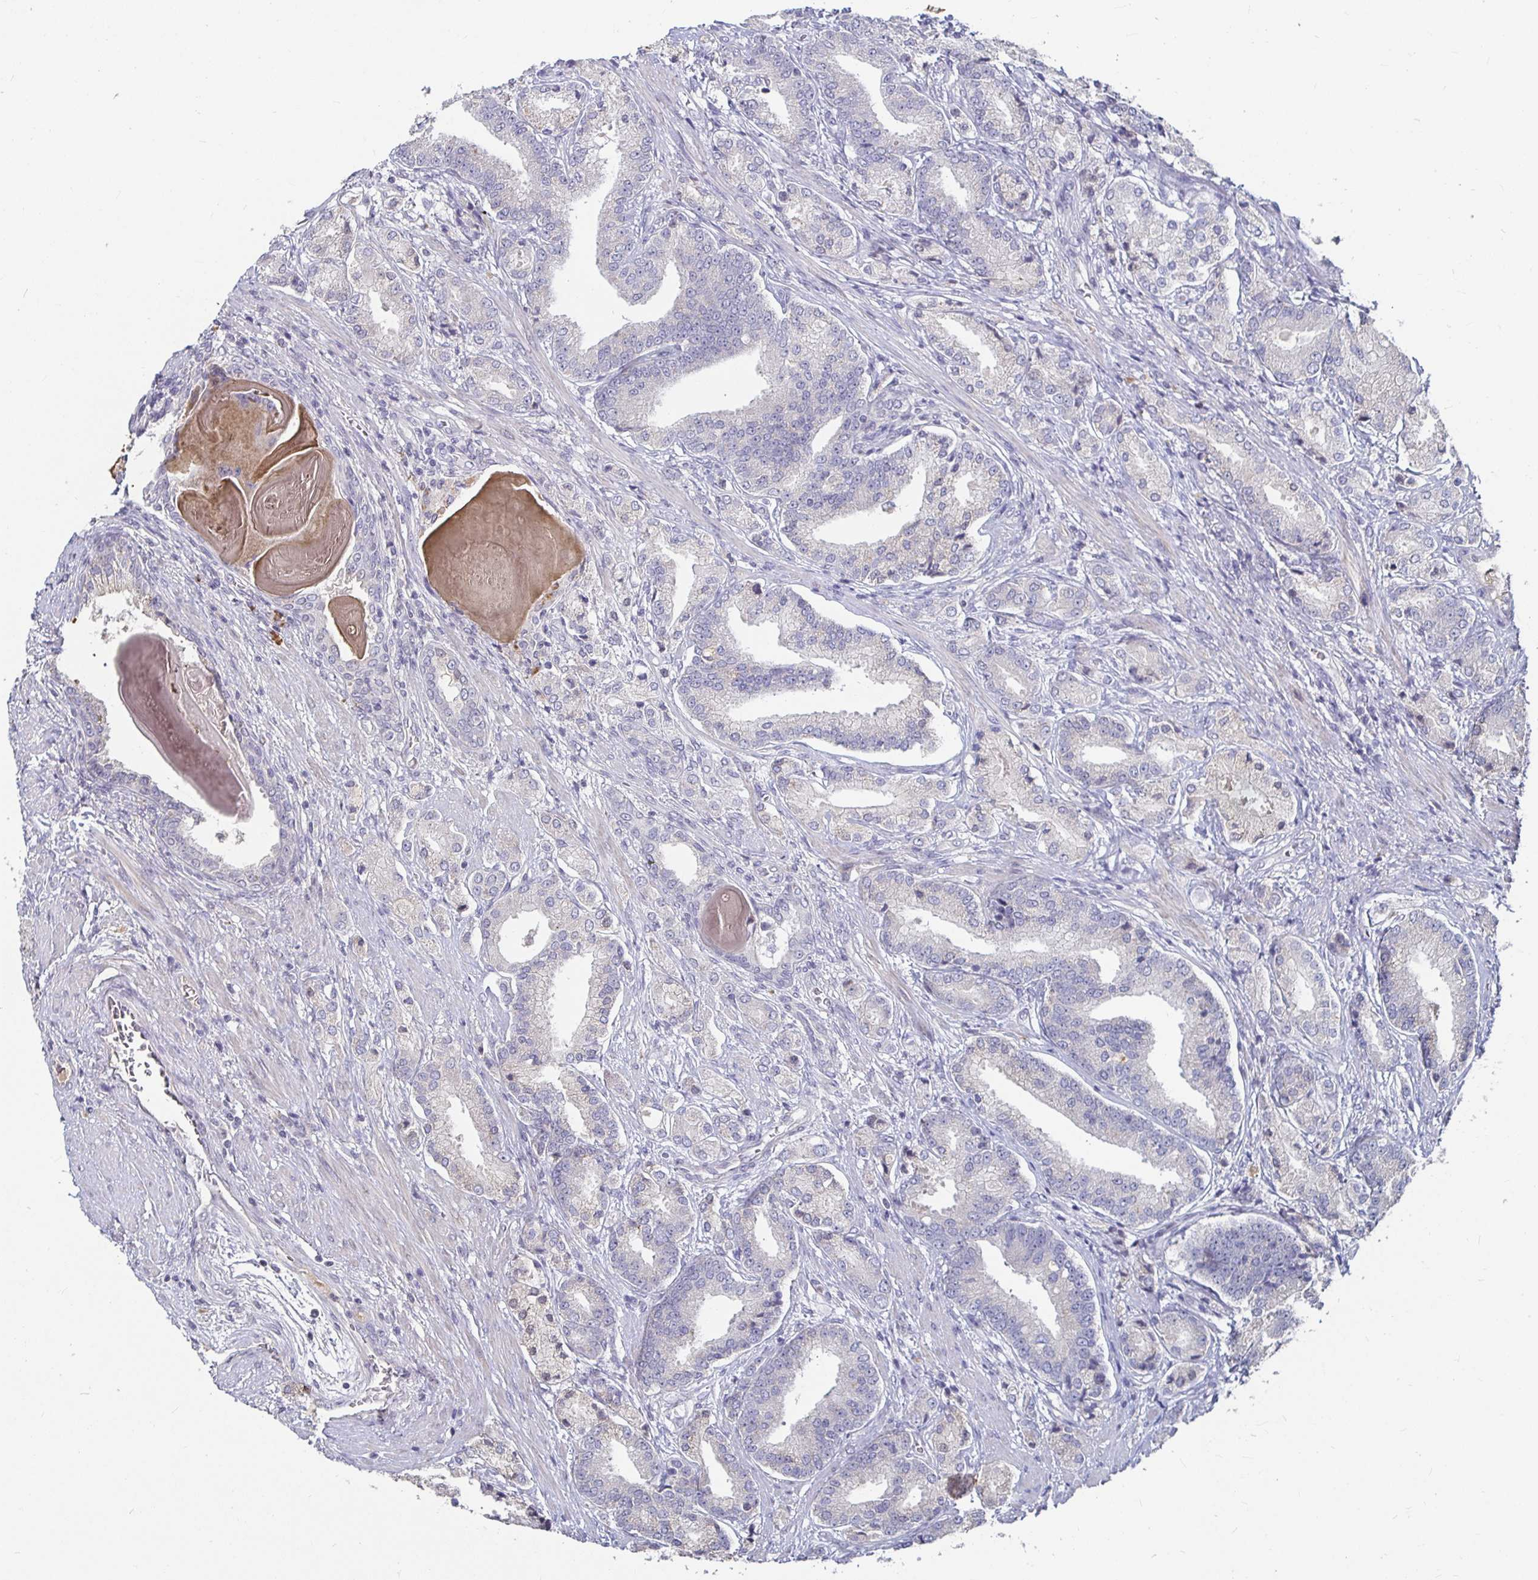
{"staining": {"intensity": "negative", "quantity": "none", "location": "none"}, "tissue": "prostate cancer", "cell_type": "Tumor cells", "image_type": "cancer", "snomed": [{"axis": "morphology", "description": "Adenocarcinoma, High grade"}, {"axis": "topography", "description": "Prostate and seminal vesicle, NOS"}], "caption": "The photomicrograph exhibits no staining of tumor cells in prostate adenocarcinoma (high-grade).", "gene": "RNF144B", "patient": {"sex": "male", "age": 61}}